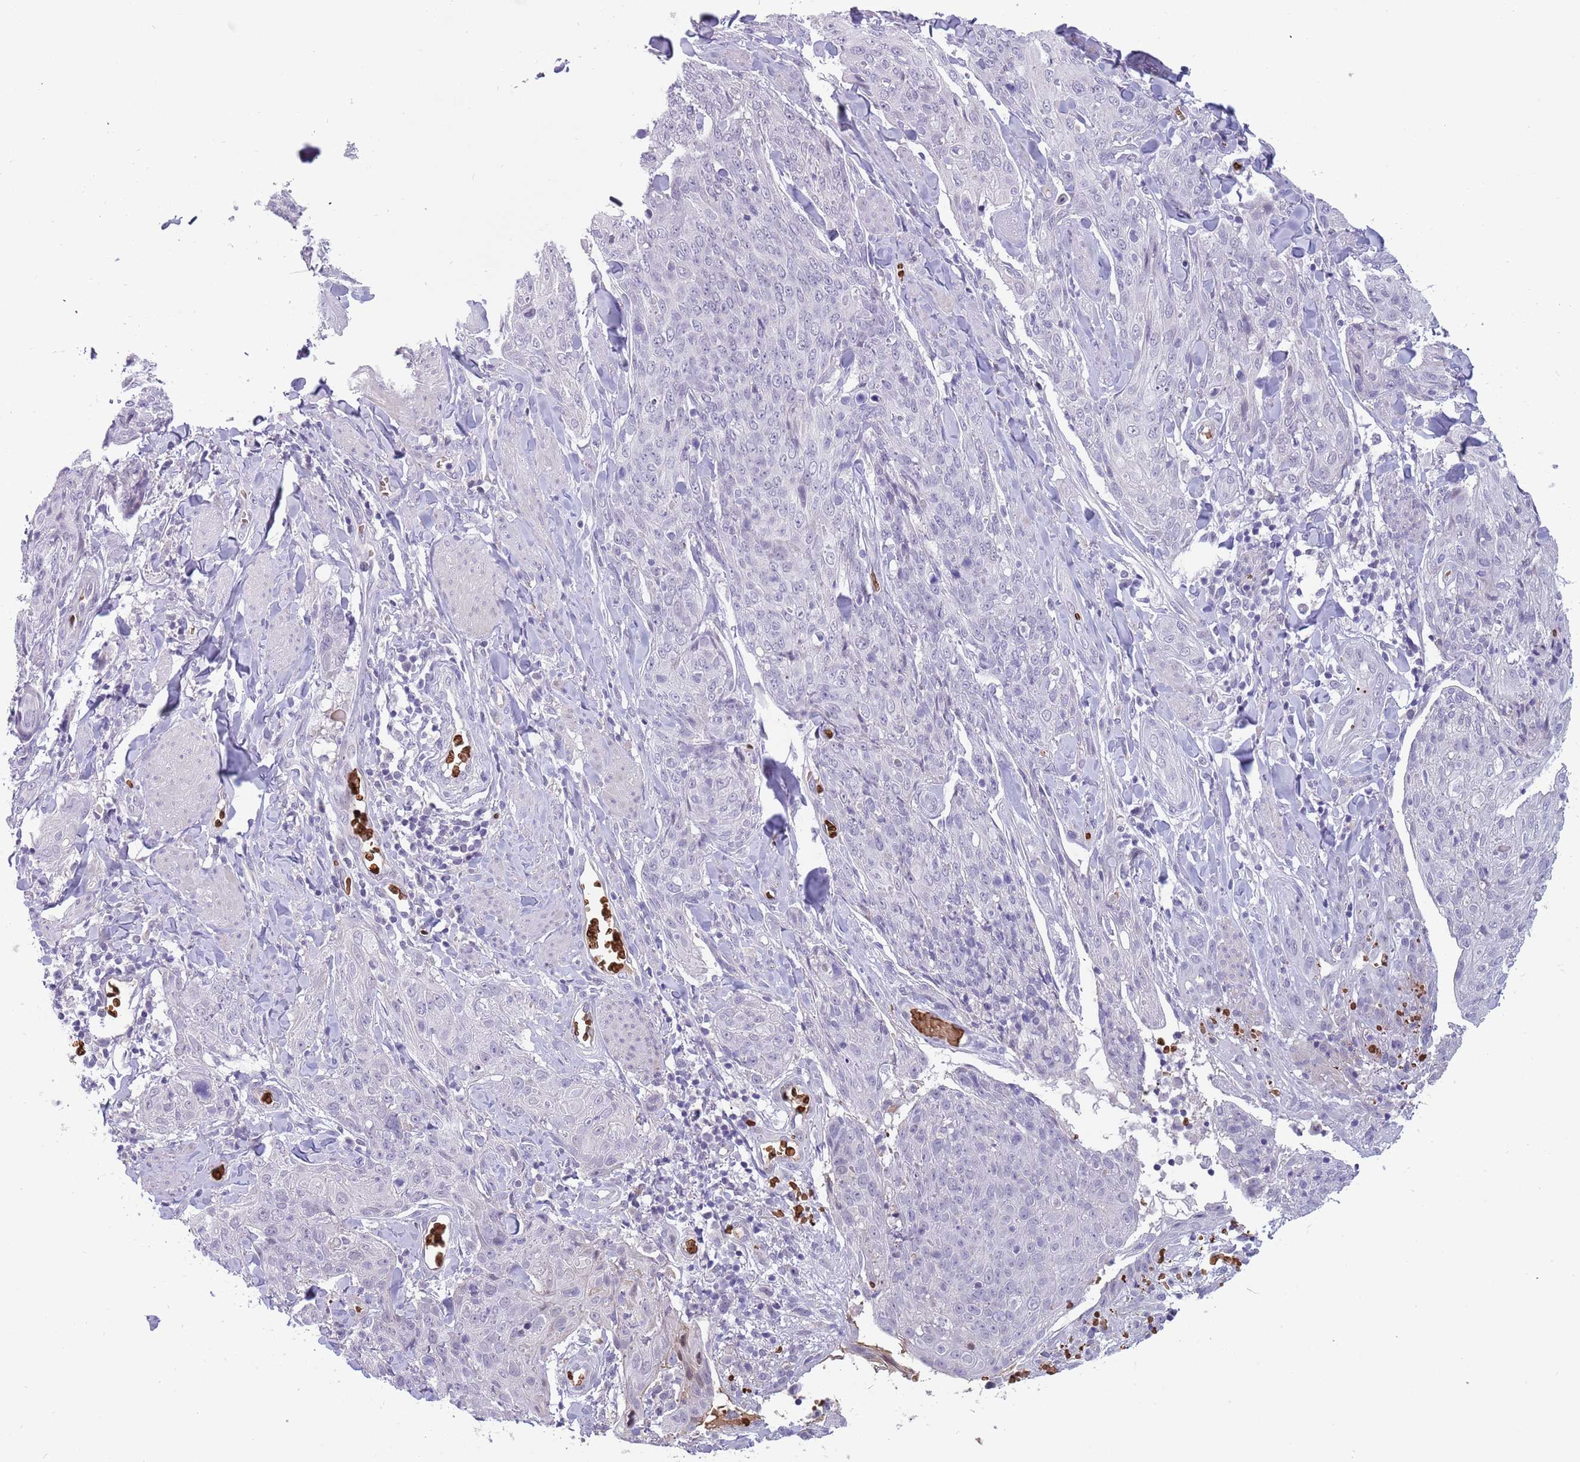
{"staining": {"intensity": "negative", "quantity": "none", "location": "none"}, "tissue": "skin cancer", "cell_type": "Tumor cells", "image_type": "cancer", "snomed": [{"axis": "morphology", "description": "Squamous cell carcinoma, NOS"}, {"axis": "topography", "description": "Skin"}, {"axis": "topography", "description": "Vulva"}], "caption": "Tumor cells show no significant positivity in skin squamous cell carcinoma. (Stains: DAB immunohistochemistry with hematoxylin counter stain, Microscopy: brightfield microscopy at high magnification).", "gene": "LYPD6B", "patient": {"sex": "female", "age": 85}}